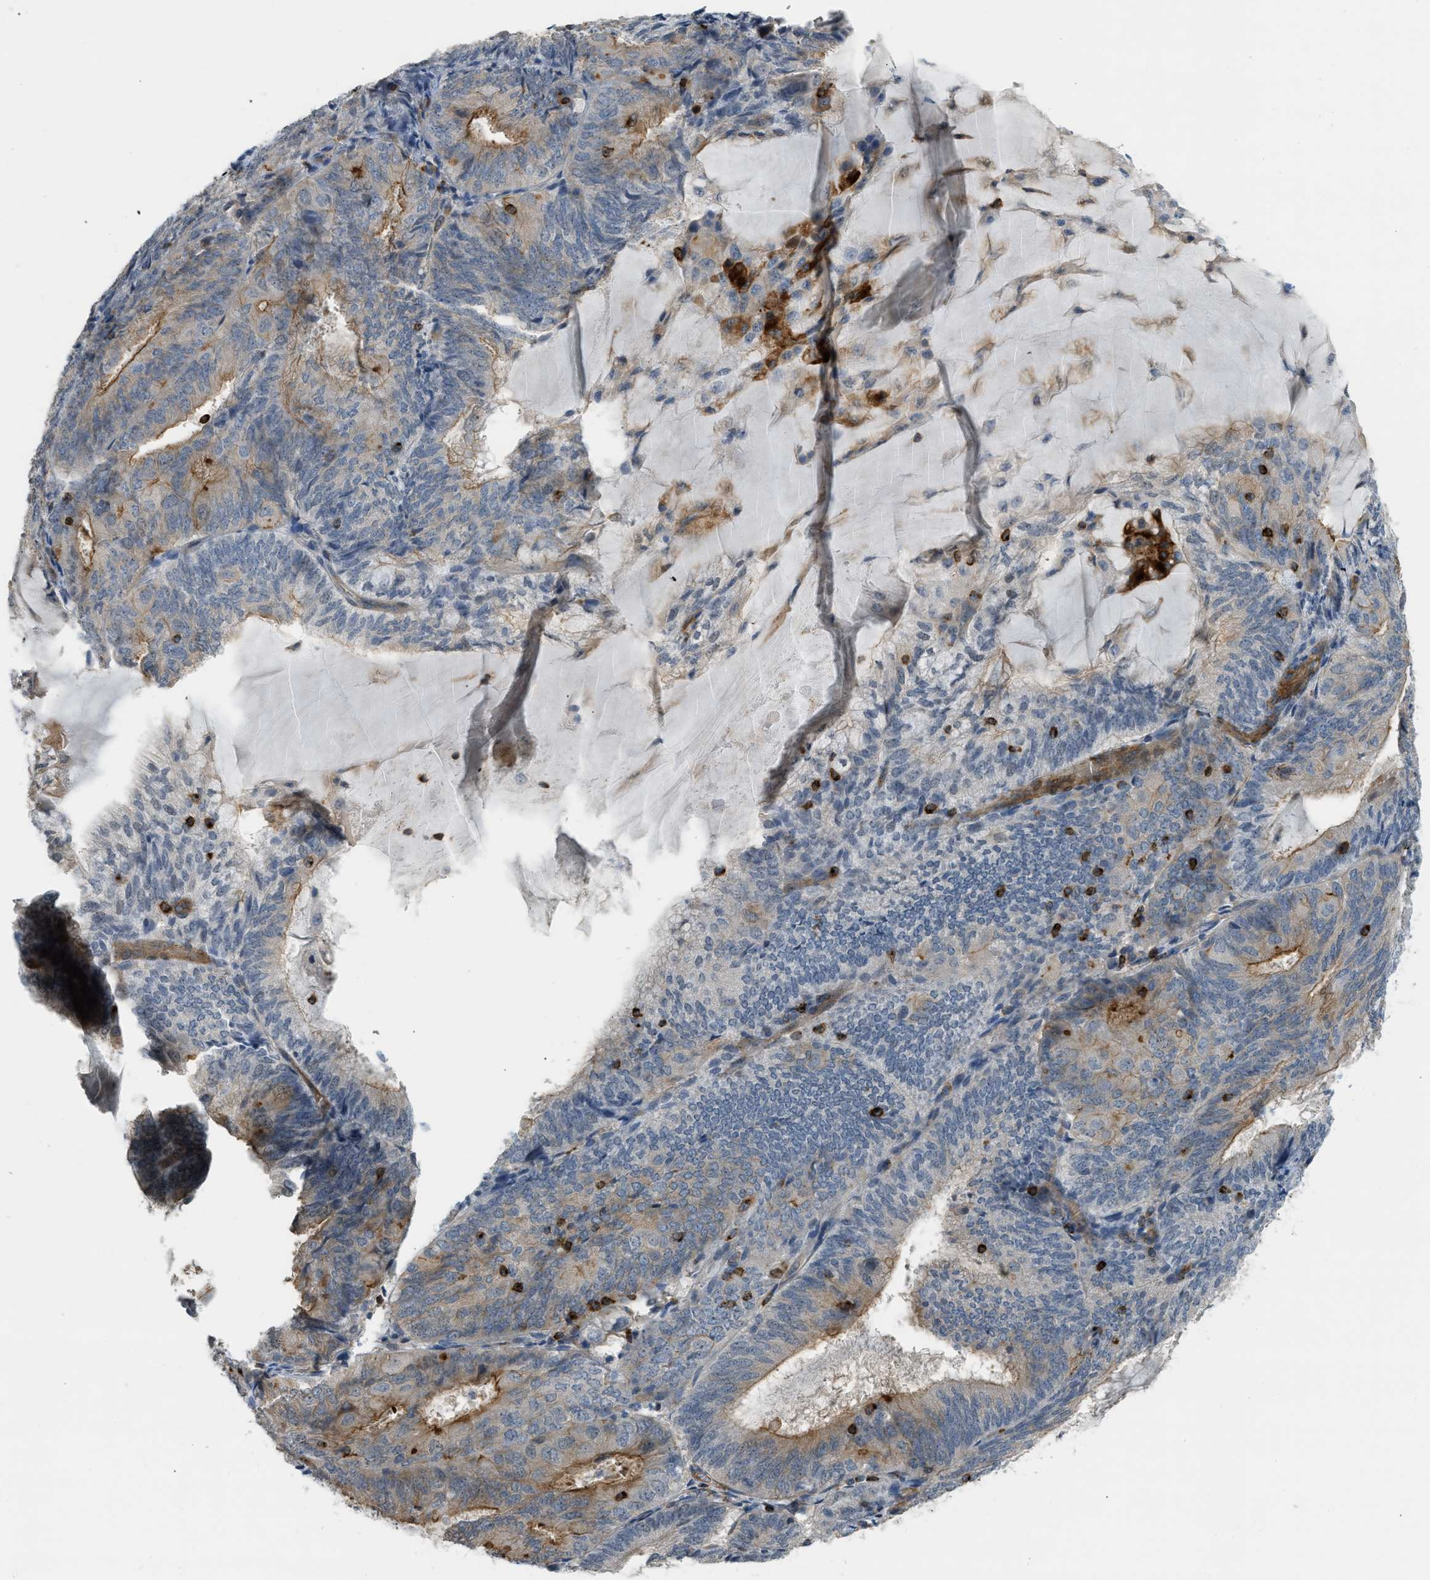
{"staining": {"intensity": "moderate", "quantity": "25%-75%", "location": "cytoplasmic/membranous"}, "tissue": "endometrial cancer", "cell_type": "Tumor cells", "image_type": "cancer", "snomed": [{"axis": "morphology", "description": "Adenocarcinoma, NOS"}, {"axis": "topography", "description": "Endometrium"}], "caption": "Endometrial cancer (adenocarcinoma) stained for a protein (brown) reveals moderate cytoplasmic/membranous positive staining in approximately 25%-75% of tumor cells.", "gene": "KIAA1671", "patient": {"sex": "female", "age": 81}}